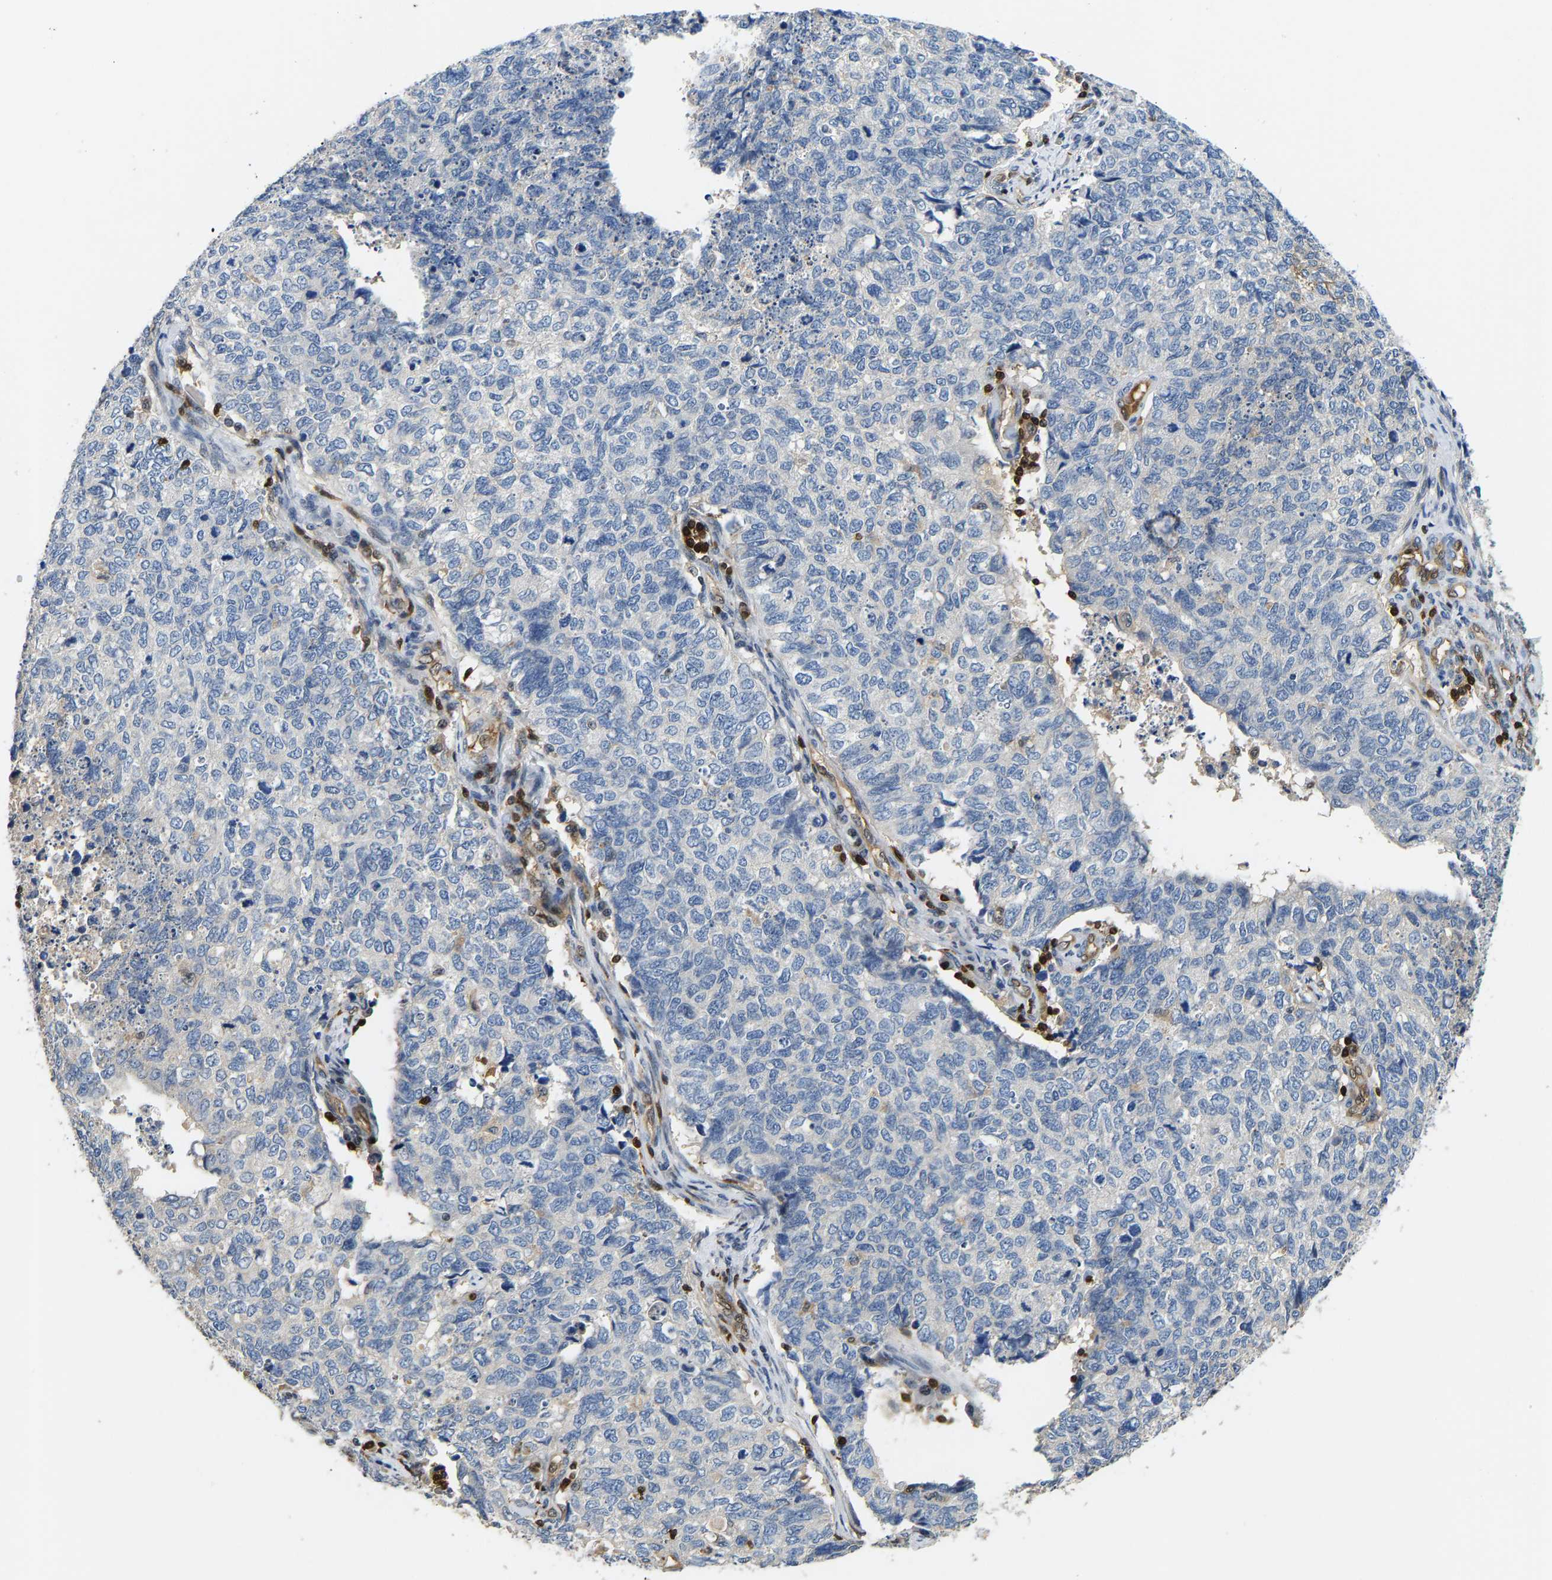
{"staining": {"intensity": "negative", "quantity": "none", "location": "none"}, "tissue": "cervical cancer", "cell_type": "Tumor cells", "image_type": "cancer", "snomed": [{"axis": "morphology", "description": "Squamous cell carcinoma, NOS"}, {"axis": "topography", "description": "Cervix"}], "caption": "This is a histopathology image of IHC staining of cervical cancer, which shows no expression in tumor cells.", "gene": "GIMAP7", "patient": {"sex": "female", "age": 63}}